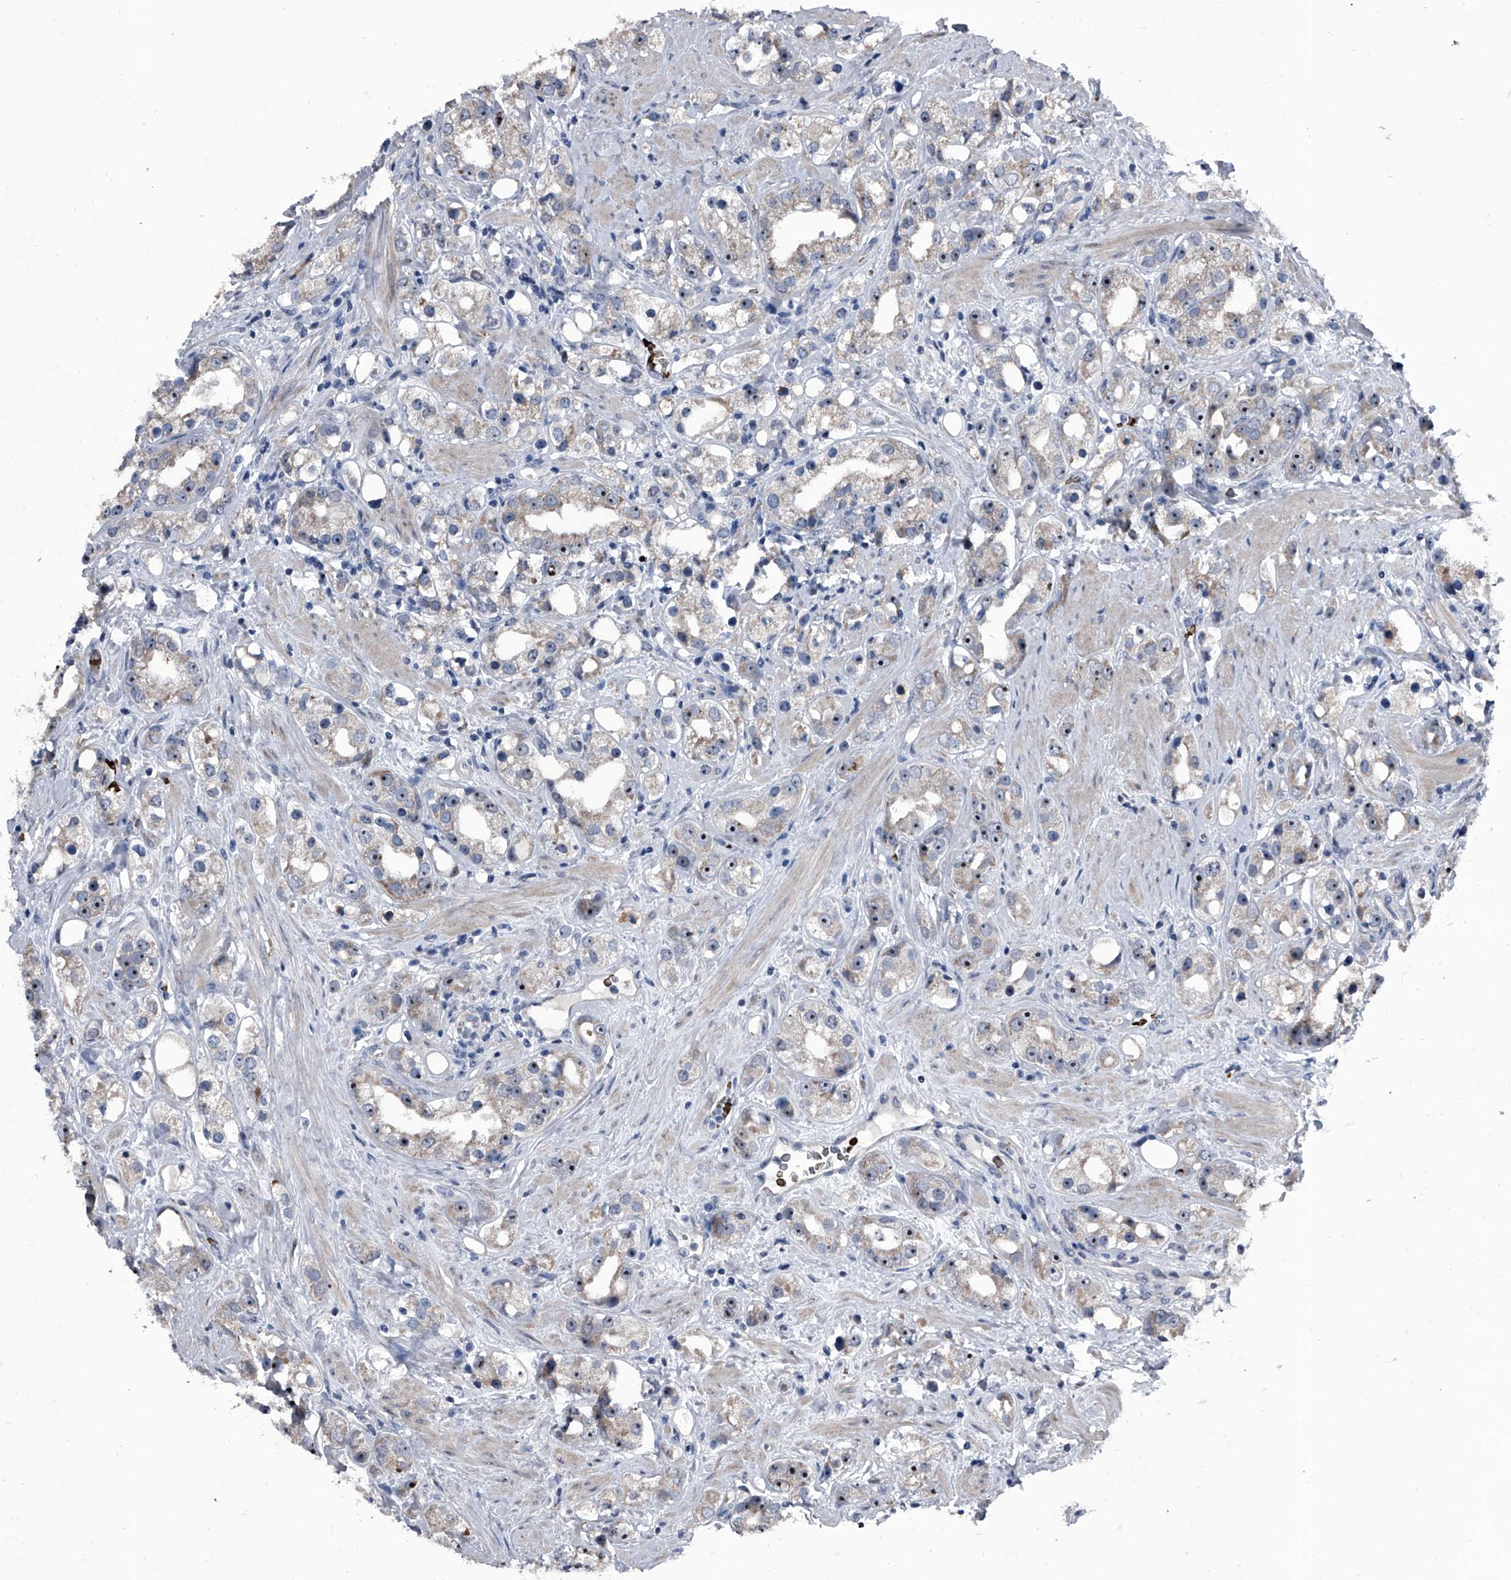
{"staining": {"intensity": "weak", "quantity": "<25%", "location": "cytoplasmic/membranous,nuclear"}, "tissue": "prostate cancer", "cell_type": "Tumor cells", "image_type": "cancer", "snomed": [{"axis": "morphology", "description": "Adenocarcinoma, NOS"}, {"axis": "topography", "description": "Prostate"}], "caption": "High magnification brightfield microscopy of prostate adenocarcinoma stained with DAB (3,3'-diaminobenzidine) (brown) and counterstained with hematoxylin (blue): tumor cells show no significant staining.", "gene": "CEP85L", "patient": {"sex": "male", "age": 79}}